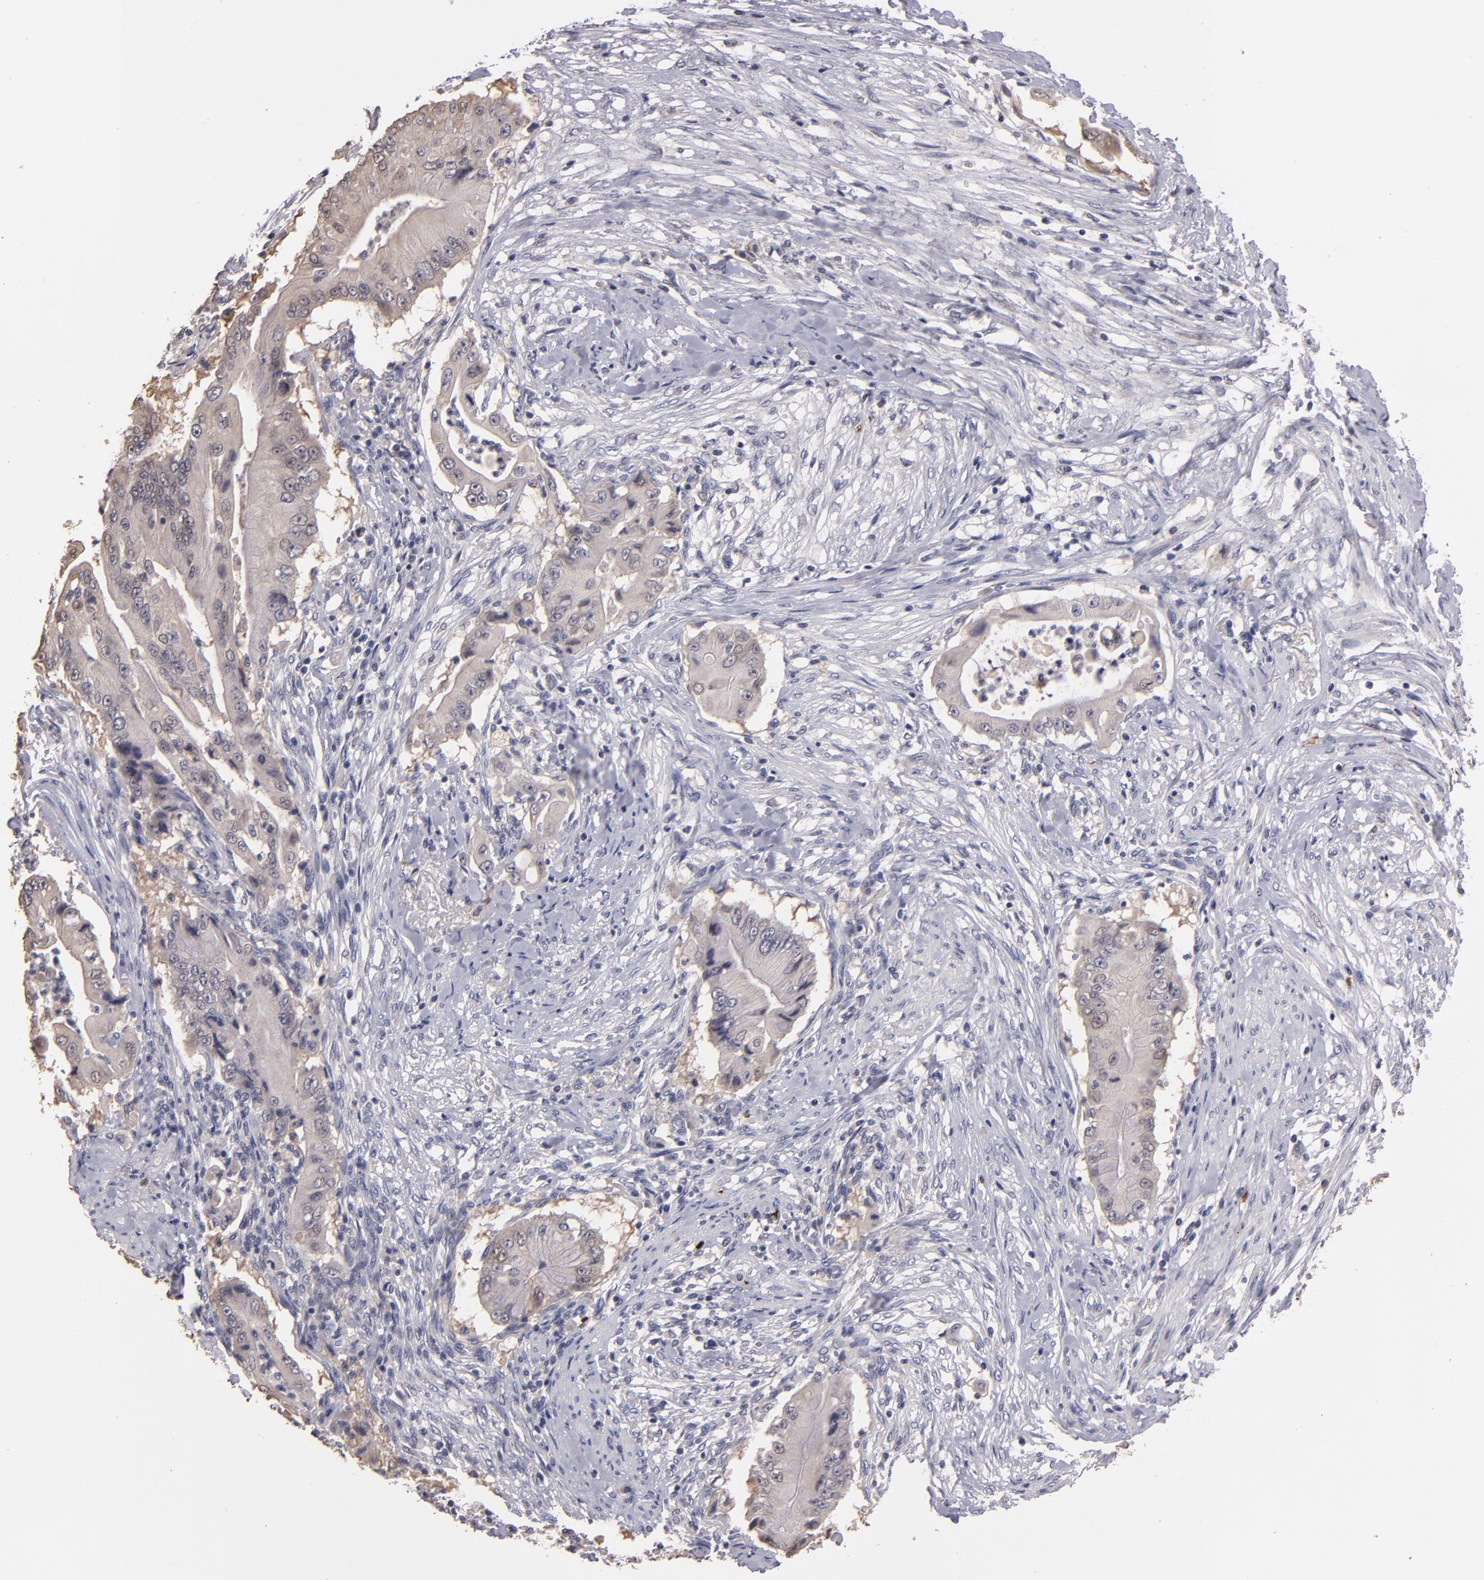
{"staining": {"intensity": "weak", "quantity": "<25%", "location": "cytoplasmic/membranous"}, "tissue": "pancreatic cancer", "cell_type": "Tumor cells", "image_type": "cancer", "snomed": [{"axis": "morphology", "description": "Adenocarcinoma, NOS"}, {"axis": "topography", "description": "Pancreas"}], "caption": "Tumor cells are negative for brown protein staining in adenocarcinoma (pancreatic).", "gene": "S100A1", "patient": {"sex": "male", "age": 62}}